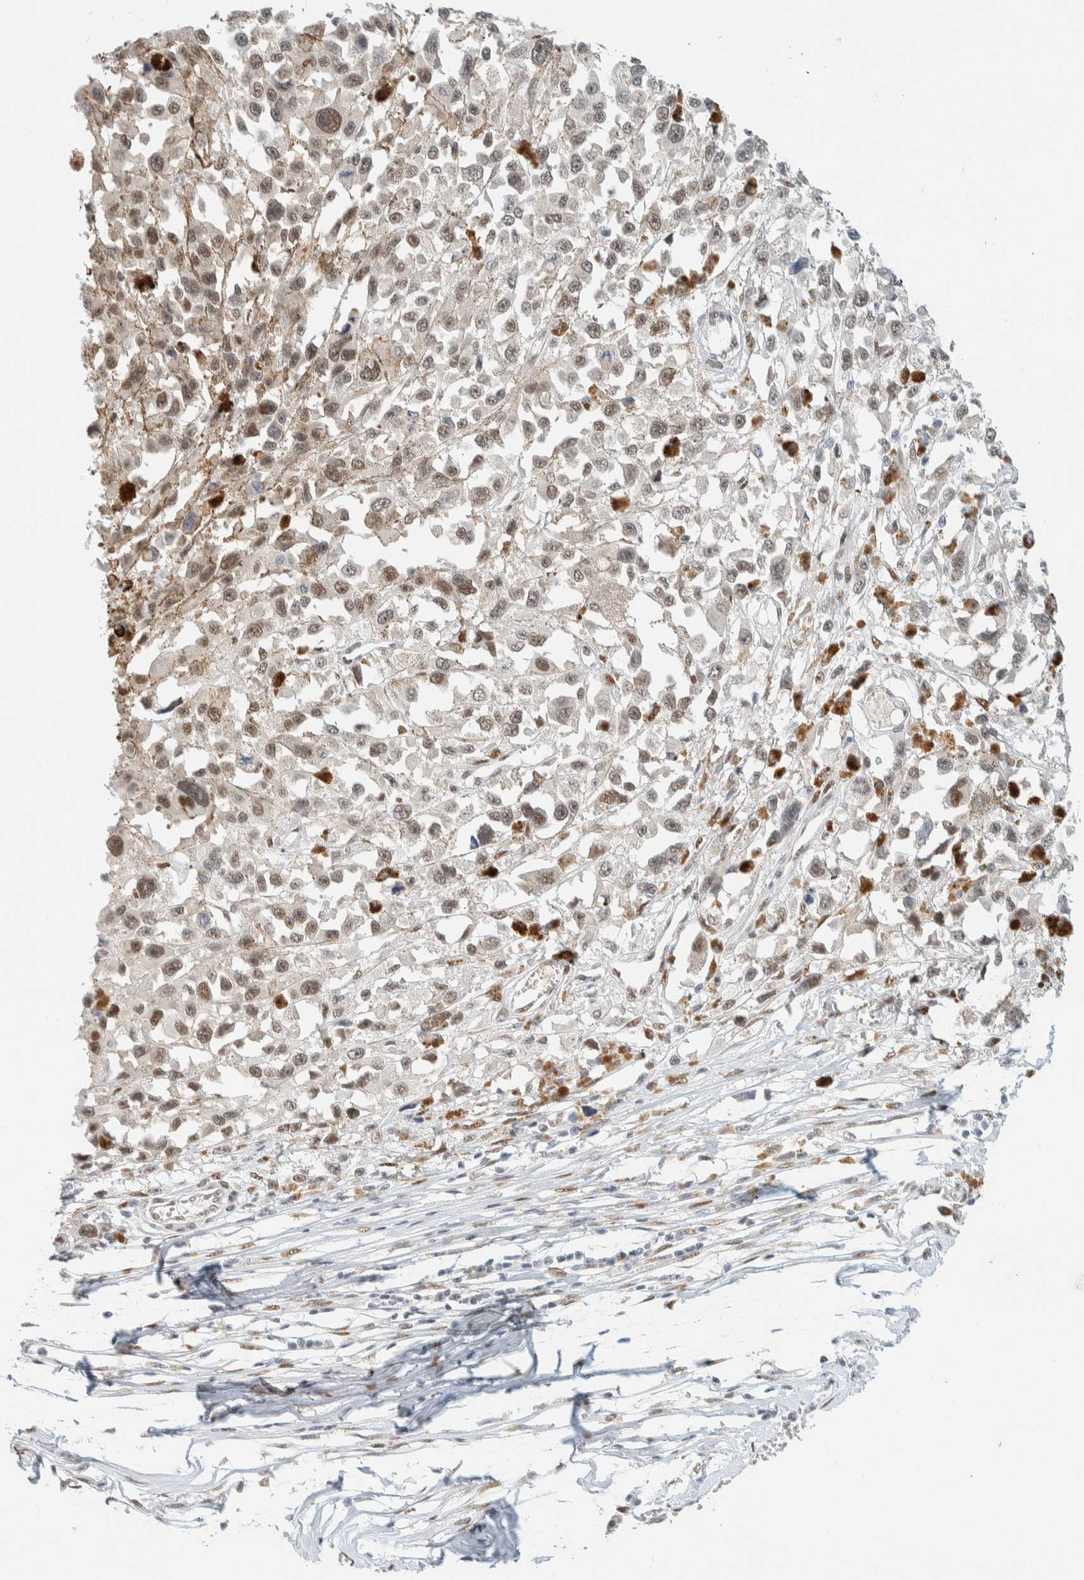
{"staining": {"intensity": "weak", "quantity": ">75%", "location": "nuclear"}, "tissue": "melanoma", "cell_type": "Tumor cells", "image_type": "cancer", "snomed": [{"axis": "morphology", "description": "Malignant melanoma, Metastatic site"}, {"axis": "topography", "description": "Lymph node"}], "caption": "Melanoma stained with a brown dye shows weak nuclear positive expression in approximately >75% of tumor cells.", "gene": "ZNF683", "patient": {"sex": "male", "age": 59}}